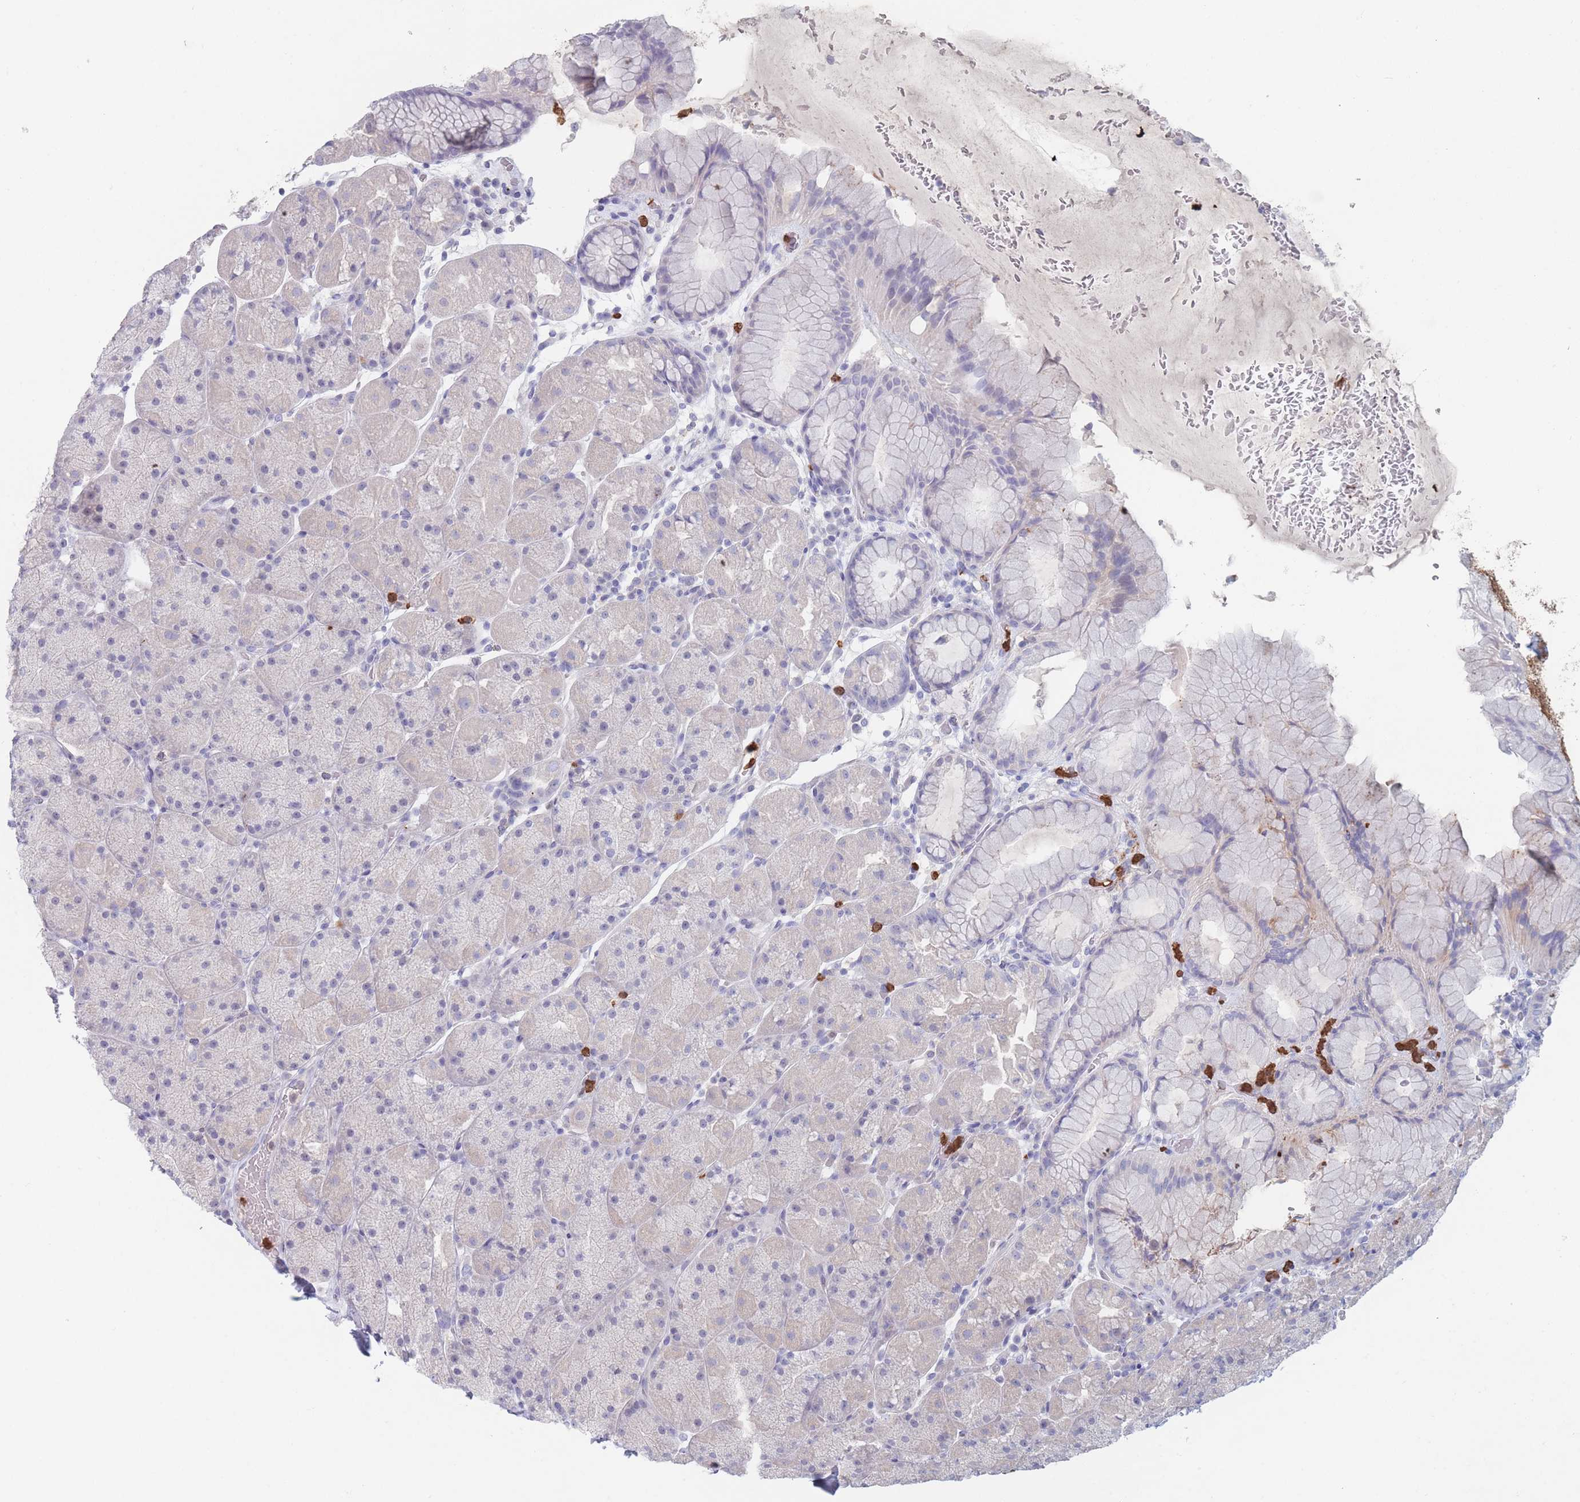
{"staining": {"intensity": "negative", "quantity": "none", "location": "none"}, "tissue": "stomach", "cell_type": "Glandular cells", "image_type": "normal", "snomed": [{"axis": "morphology", "description": "Normal tissue, NOS"}, {"axis": "topography", "description": "Stomach, upper"}, {"axis": "topography", "description": "Stomach, lower"}], "caption": "An immunohistochemistry histopathology image of unremarkable stomach is shown. There is no staining in glandular cells of stomach. Nuclei are stained in blue.", "gene": "ATP1A3", "patient": {"sex": "male", "age": 67}}